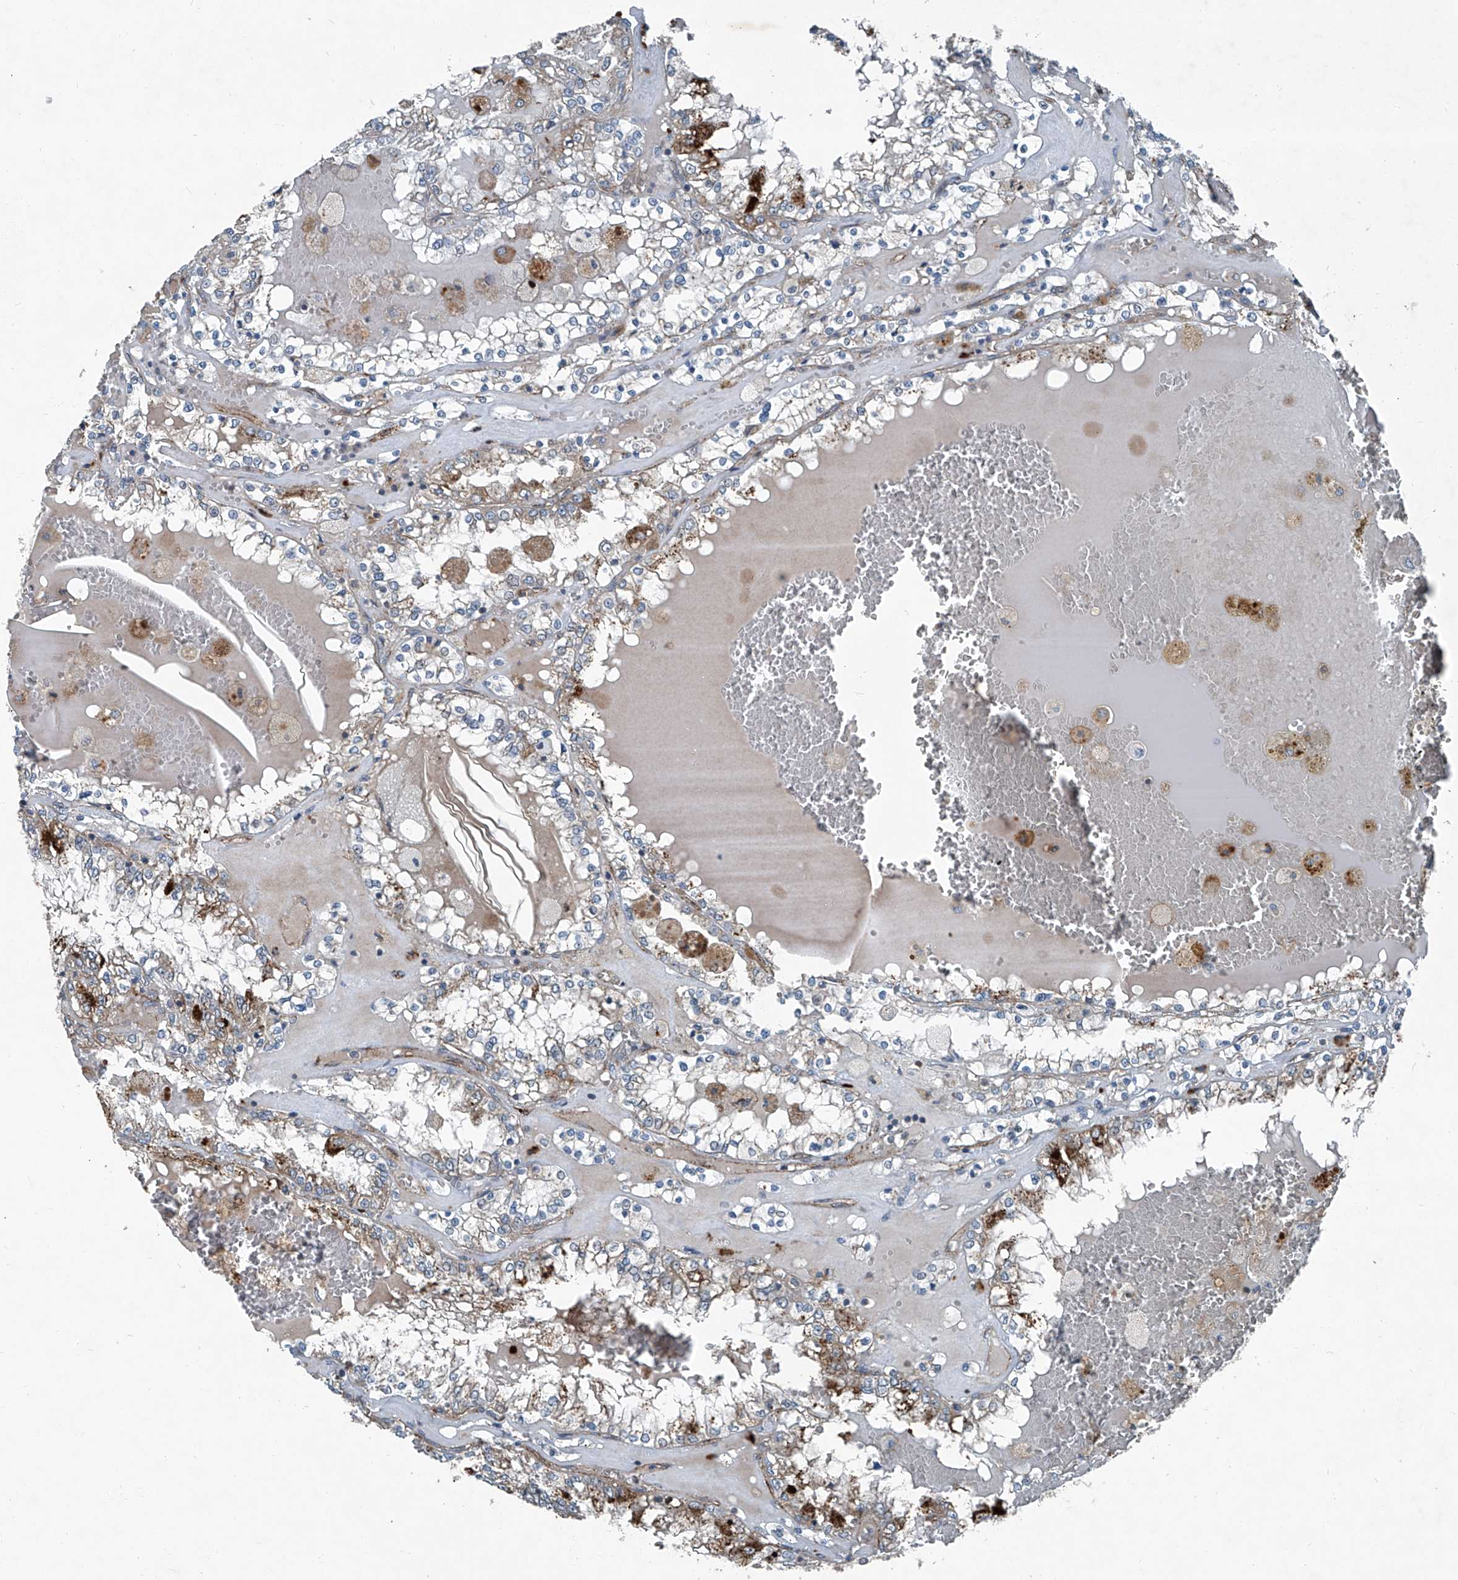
{"staining": {"intensity": "strong", "quantity": "<25%", "location": "cytoplasmic/membranous"}, "tissue": "renal cancer", "cell_type": "Tumor cells", "image_type": "cancer", "snomed": [{"axis": "morphology", "description": "Adenocarcinoma, NOS"}, {"axis": "topography", "description": "Kidney"}], "caption": "There is medium levels of strong cytoplasmic/membranous positivity in tumor cells of renal cancer, as demonstrated by immunohistochemical staining (brown color).", "gene": "SENP2", "patient": {"sex": "female", "age": 56}}